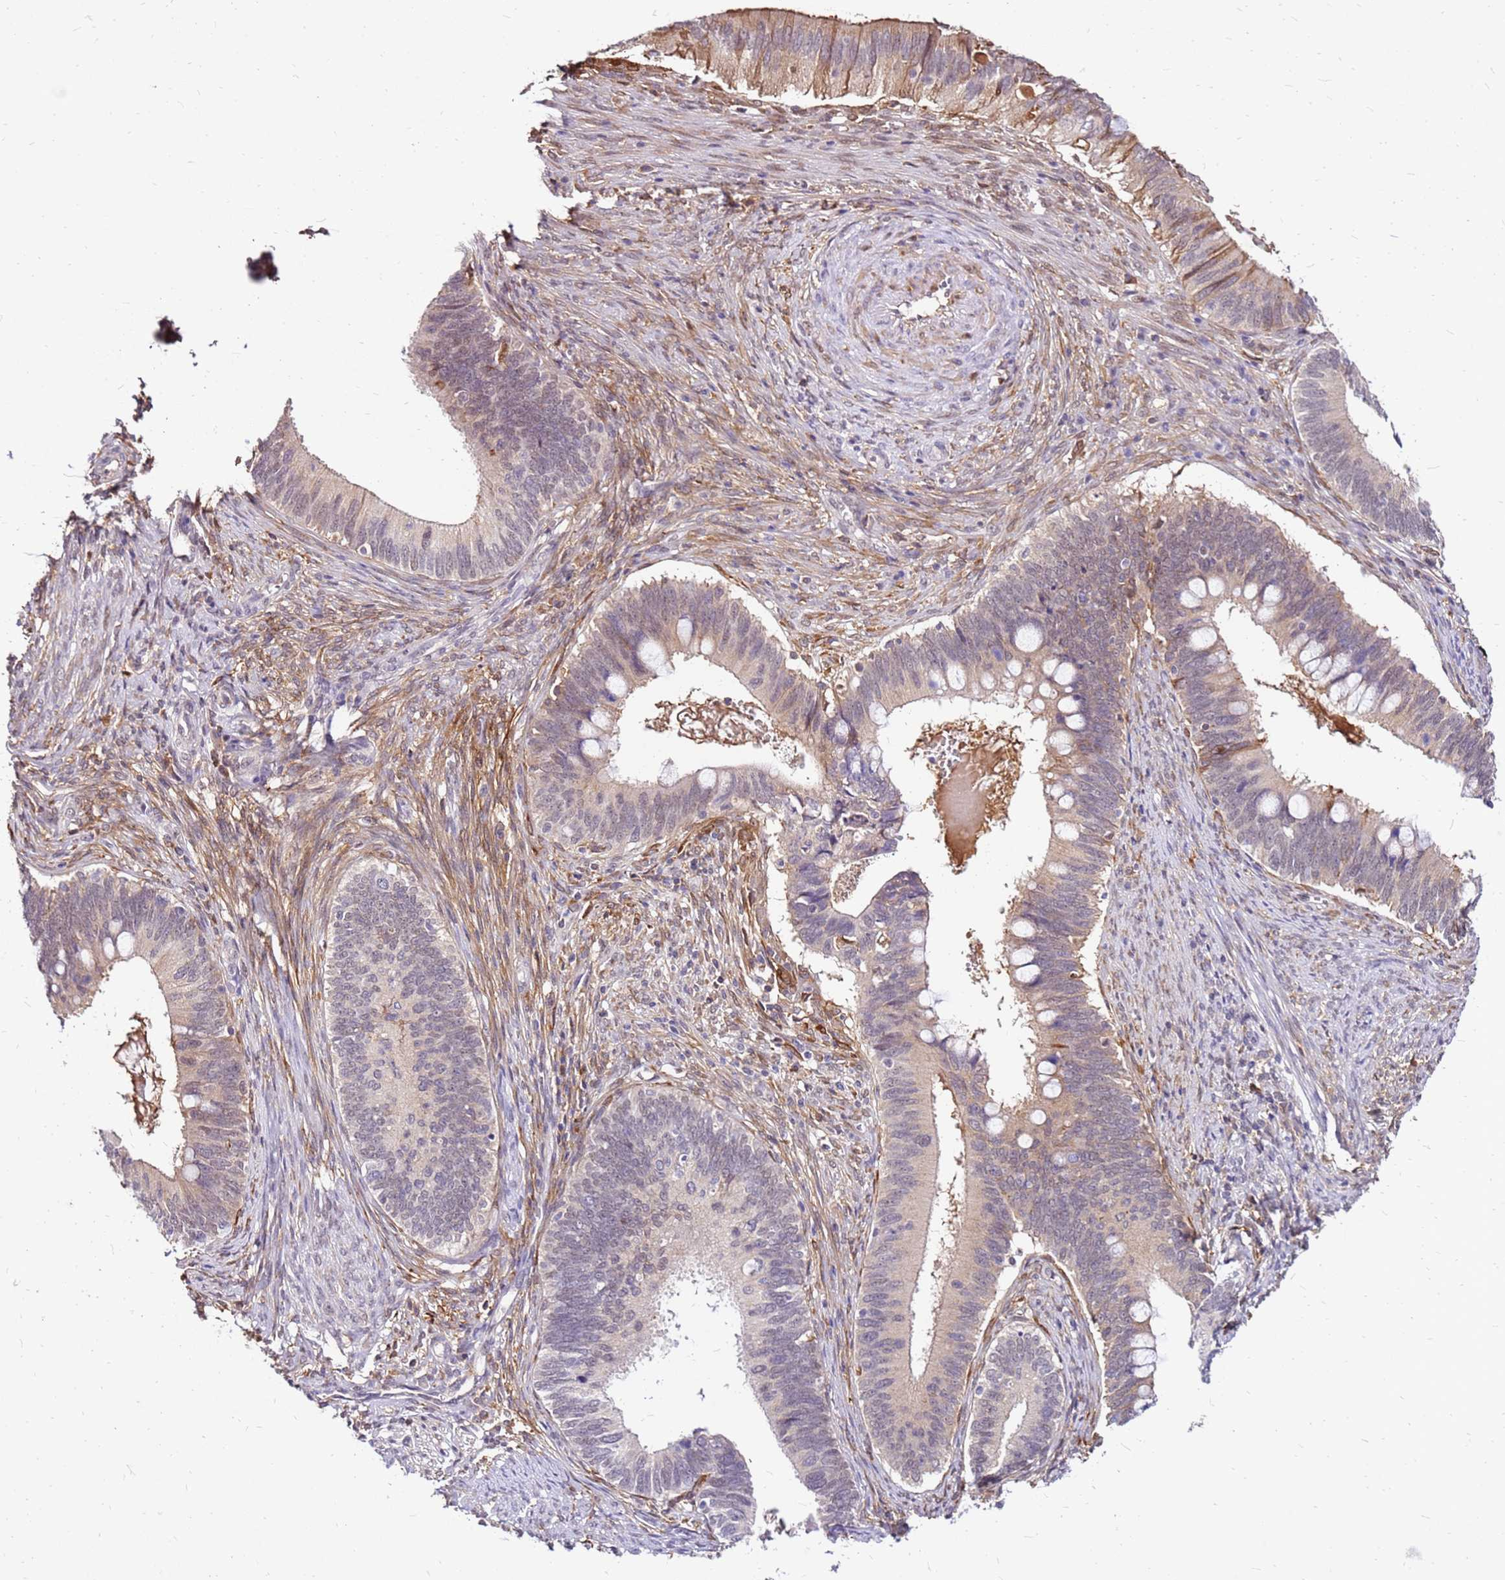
{"staining": {"intensity": "weak", "quantity": "25%-75%", "location": "cytoplasmic/membranous"}, "tissue": "cervical cancer", "cell_type": "Tumor cells", "image_type": "cancer", "snomed": [{"axis": "morphology", "description": "Adenocarcinoma, NOS"}, {"axis": "topography", "description": "Cervix"}], "caption": "Immunohistochemistry staining of cervical cancer (adenocarcinoma), which displays low levels of weak cytoplasmic/membranous expression in about 25%-75% of tumor cells indicating weak cytoplasmic/membranous protein positivity. The staining was performed using DAB (3,3'-diaminobenzidine) (brown) for protein detection and nuclei were counterstained in hematoxylin (blue).", "gene": "ALDH1A3", "patient": {"sex": "female", "age": 42}}